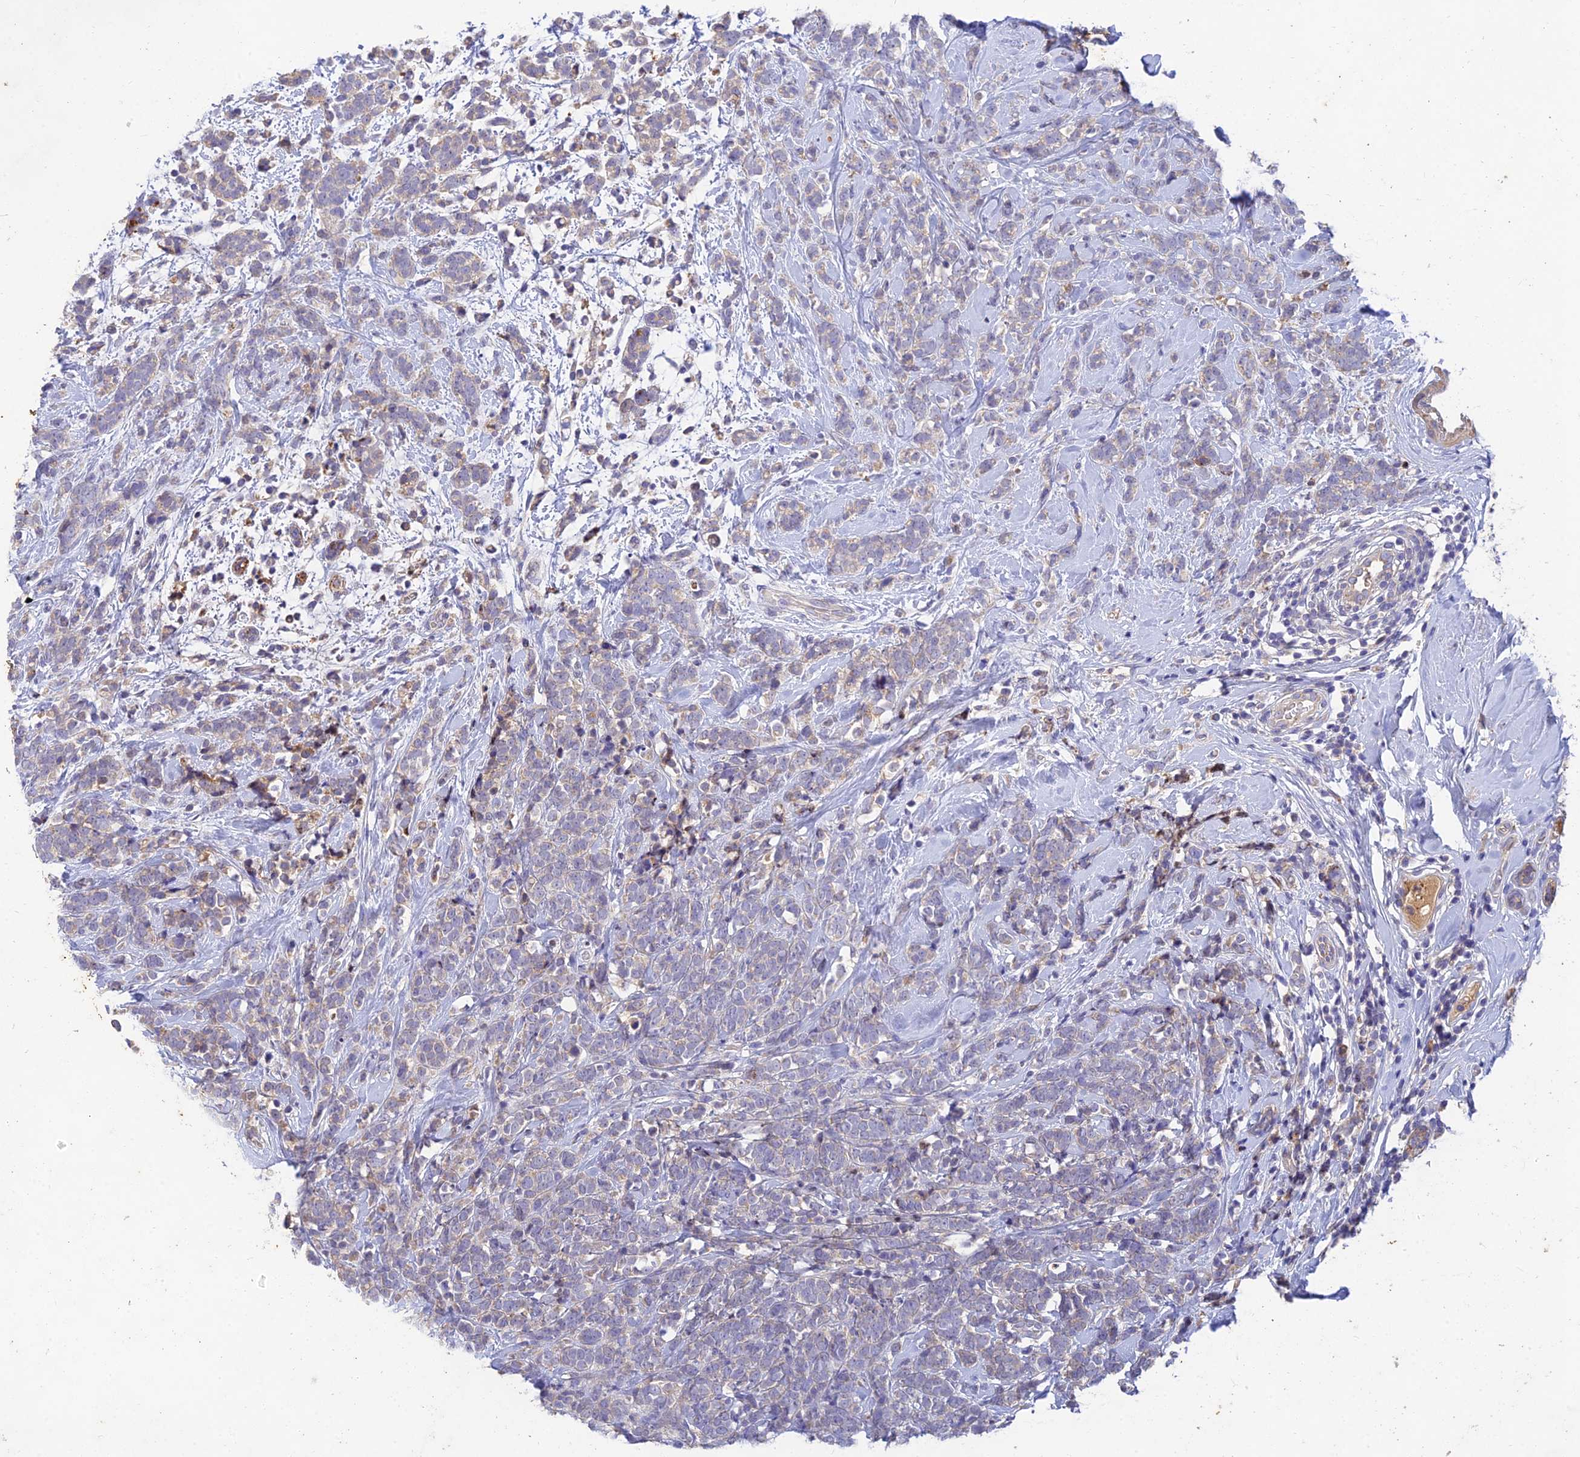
{"staining": {"intensity": "negative", "quantity": "none", "location": "none"}, "tissue": "breast cancer", "cell_type": "Tumor cells", "image_type": "cancer", "snomed": [{"axis": "morphology", "description": "Lobular carcinoma"}, {"axis": "topography", "description": "Breast"}], "caption": "Tumor cells are negative for protein expression in human breast lobular carcinoma.", "gene": "ACSM5", "patient": {"sex": "female", "age": 58}}